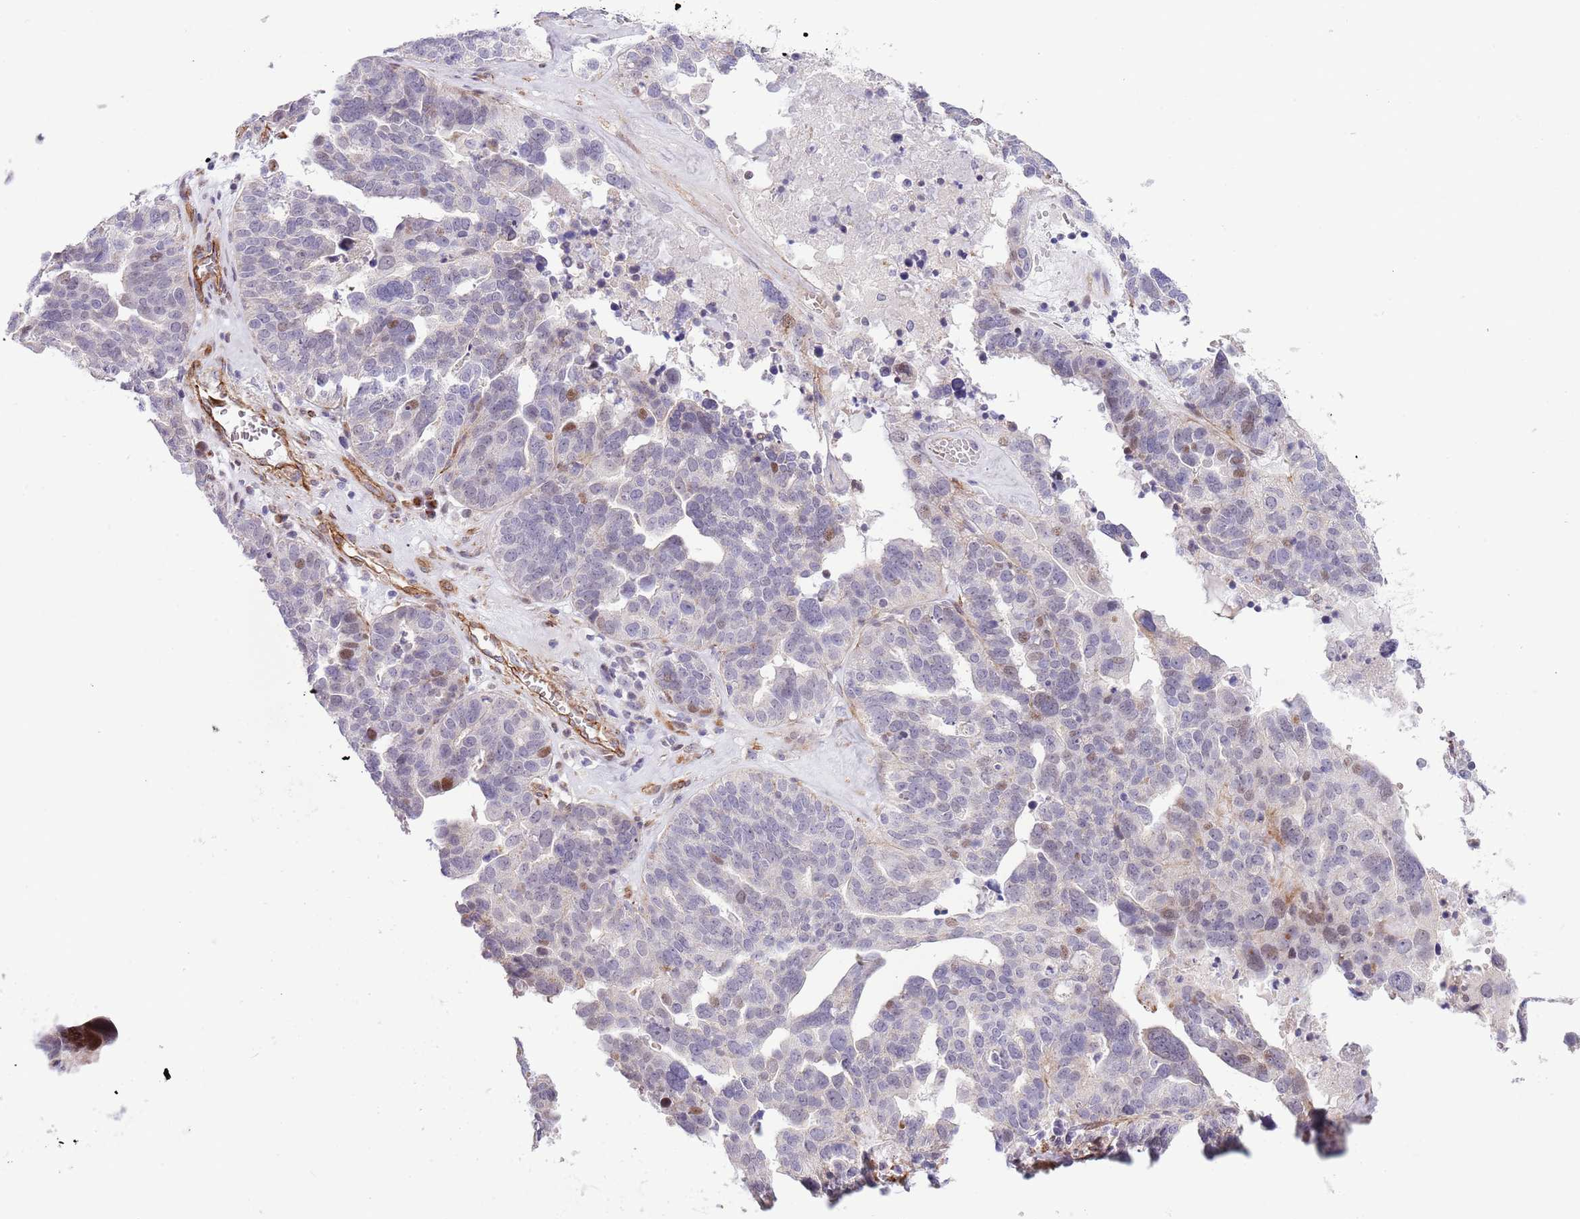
{"staining": {"intensity": "moderate", "quantity": "<25%", "location": "nuclear"}, "tissue": "ovarian cancer", "cell_type": "Tumor cells", "image_type": "cancer", "snomed": [{"axis": "morphology", "description": "Cystadenocarcinoma, serous, NOS"}, {"axis": "topography", "description": "Ovary"}], "caption": "Immunohistochemical staining of human serous cystadenocarcinoma (ovarian) demonstrates low levels of moderate nuclear positivity in approximately <25% of tumor cells.", "gene": "NEK3", "patient": {"sex": "female", "age": 59}}